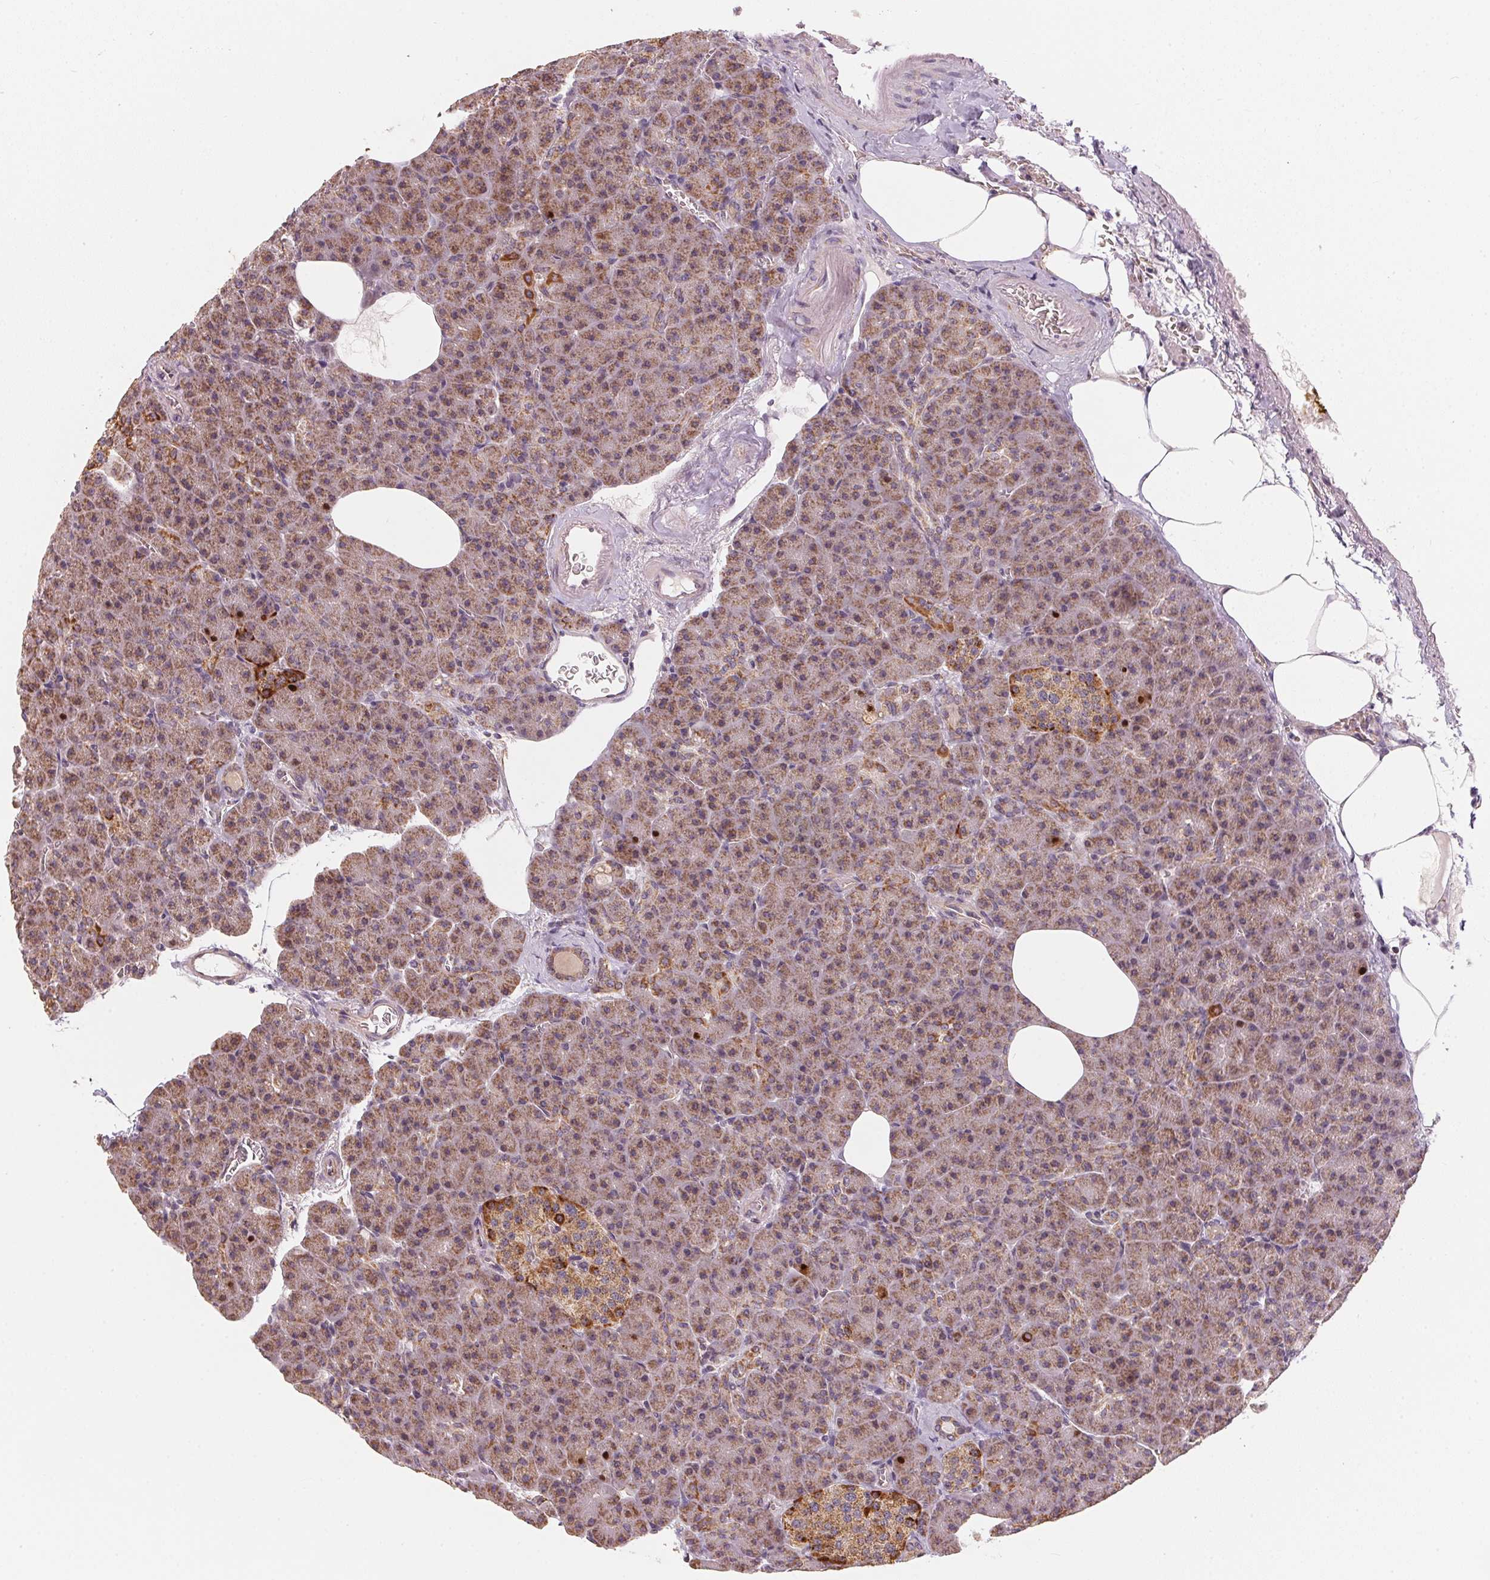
{"staining": {"intensity": "moderate", "quantity": ">75%", "location": "cytoplasmic/membranous"}, "tissue": "pancreas", "cell_type": "Exocrine glandular cells", "image_type": "normal", "snomed": [{"axis": "morphology", "description": "Normal tissue, NOS"}, {"axis": "topography", "description": "Pancreas"}], "caption": "Immunohistochemical staining of benign human pancreas shows >75% levels of moderate cytoplasmic/membranous protein positivity in about >75% of exocrine glandular cells.", "gene": "MATCAP1", "patient": {"sex": "female", "age": 74}}